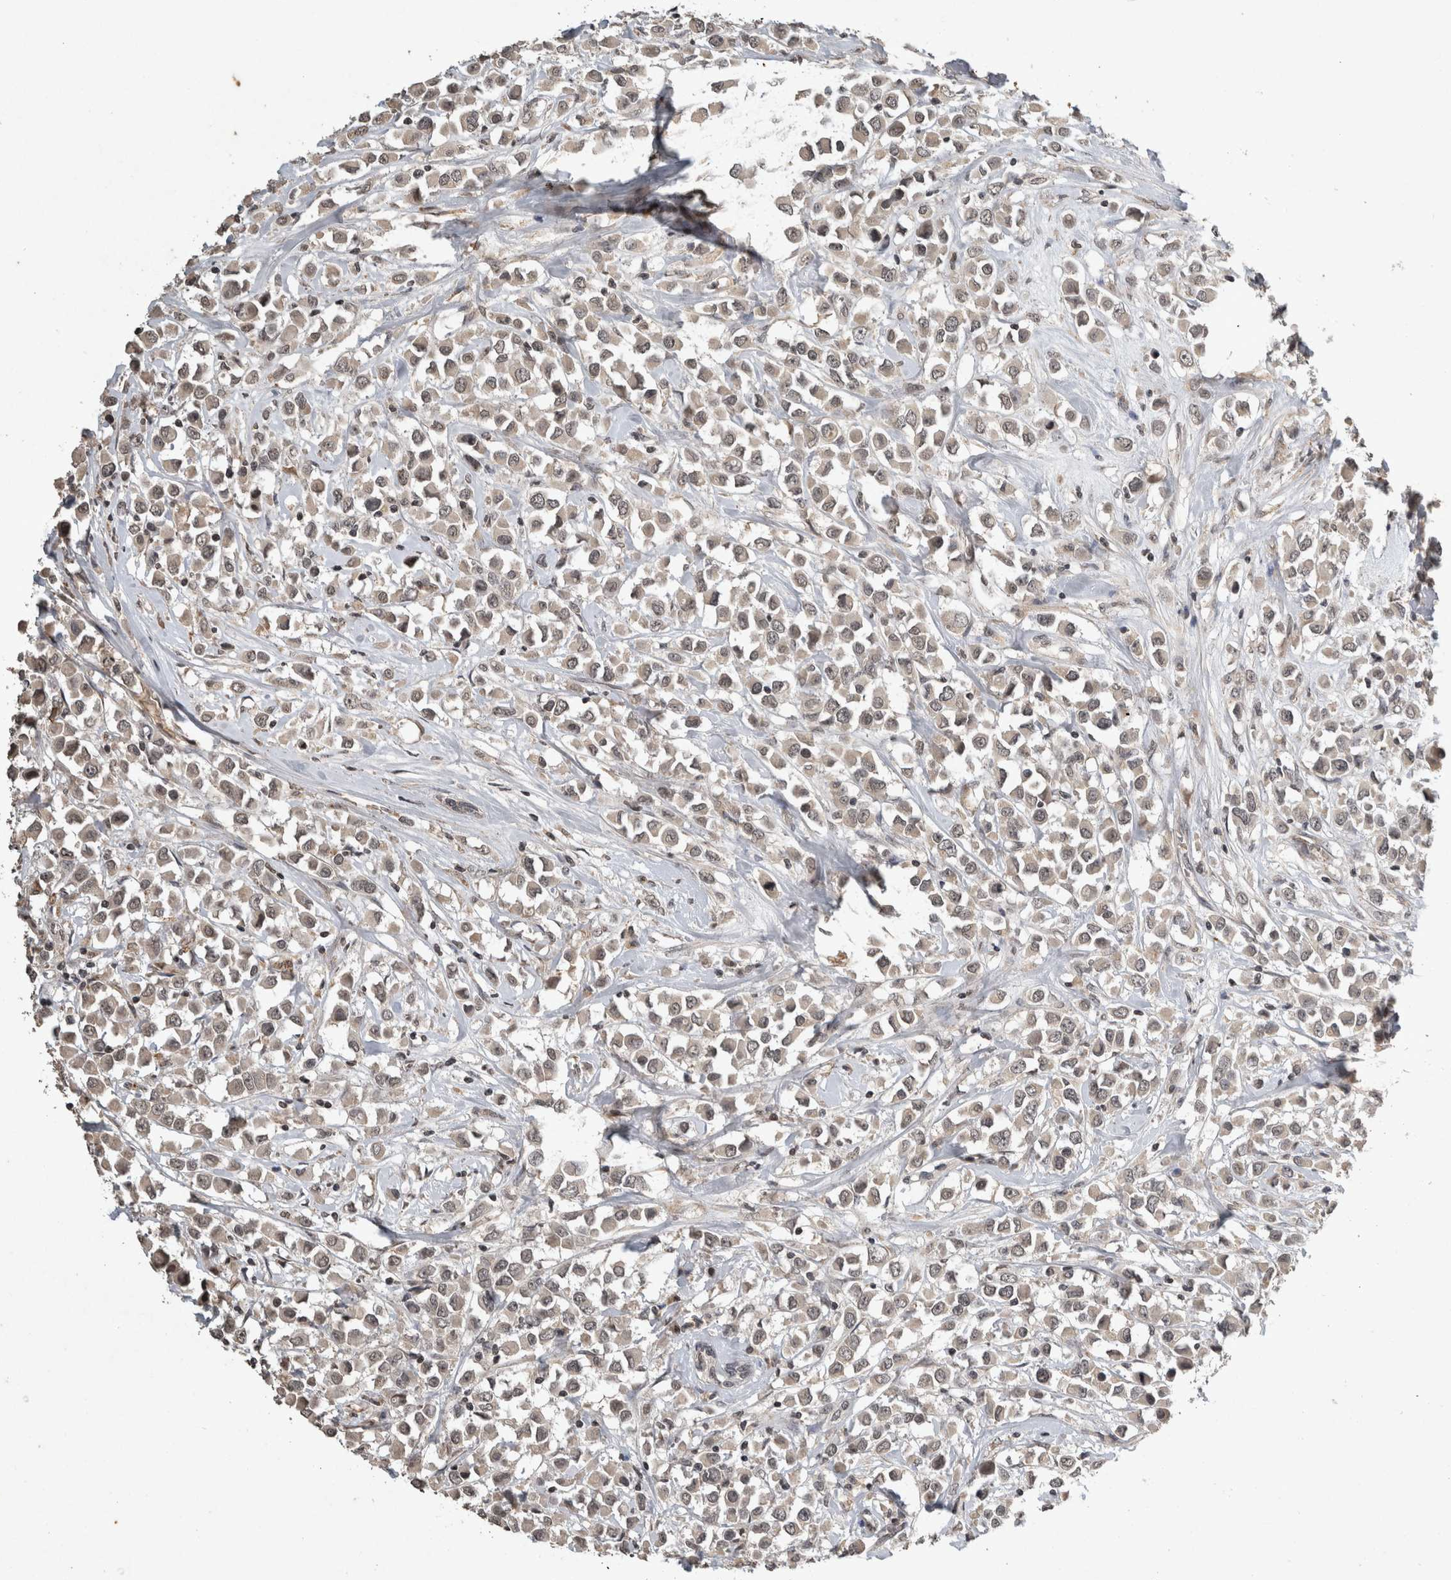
{"staining": {"intensity": "weak", "quantity": "25%-75%", "location": "cytoplasmic/membranous,nuclear"}, "tissue": "breast cancer", "cell_type": "Tumor cells", "image_type": "cancer", "snomed": [{"axis": "morphology", "description": "Duct carcinoma"}, {"axis": "topography", "description": "Breast"}], "caption": "Breast cancer (invasive ductal carcinoma) stained with immunohistochemistry shows weak cytoplasmic/membranous and nuclear staining in about 25%-75% of tumor cells. (Stains: DAB (3,3'-diaminobenzidine) in brown, nuclei in blue, Microscopy: brightfield microscopy at high magnification).", "gene": "HRK", "patient": {"sex": "female", "age": 61}}